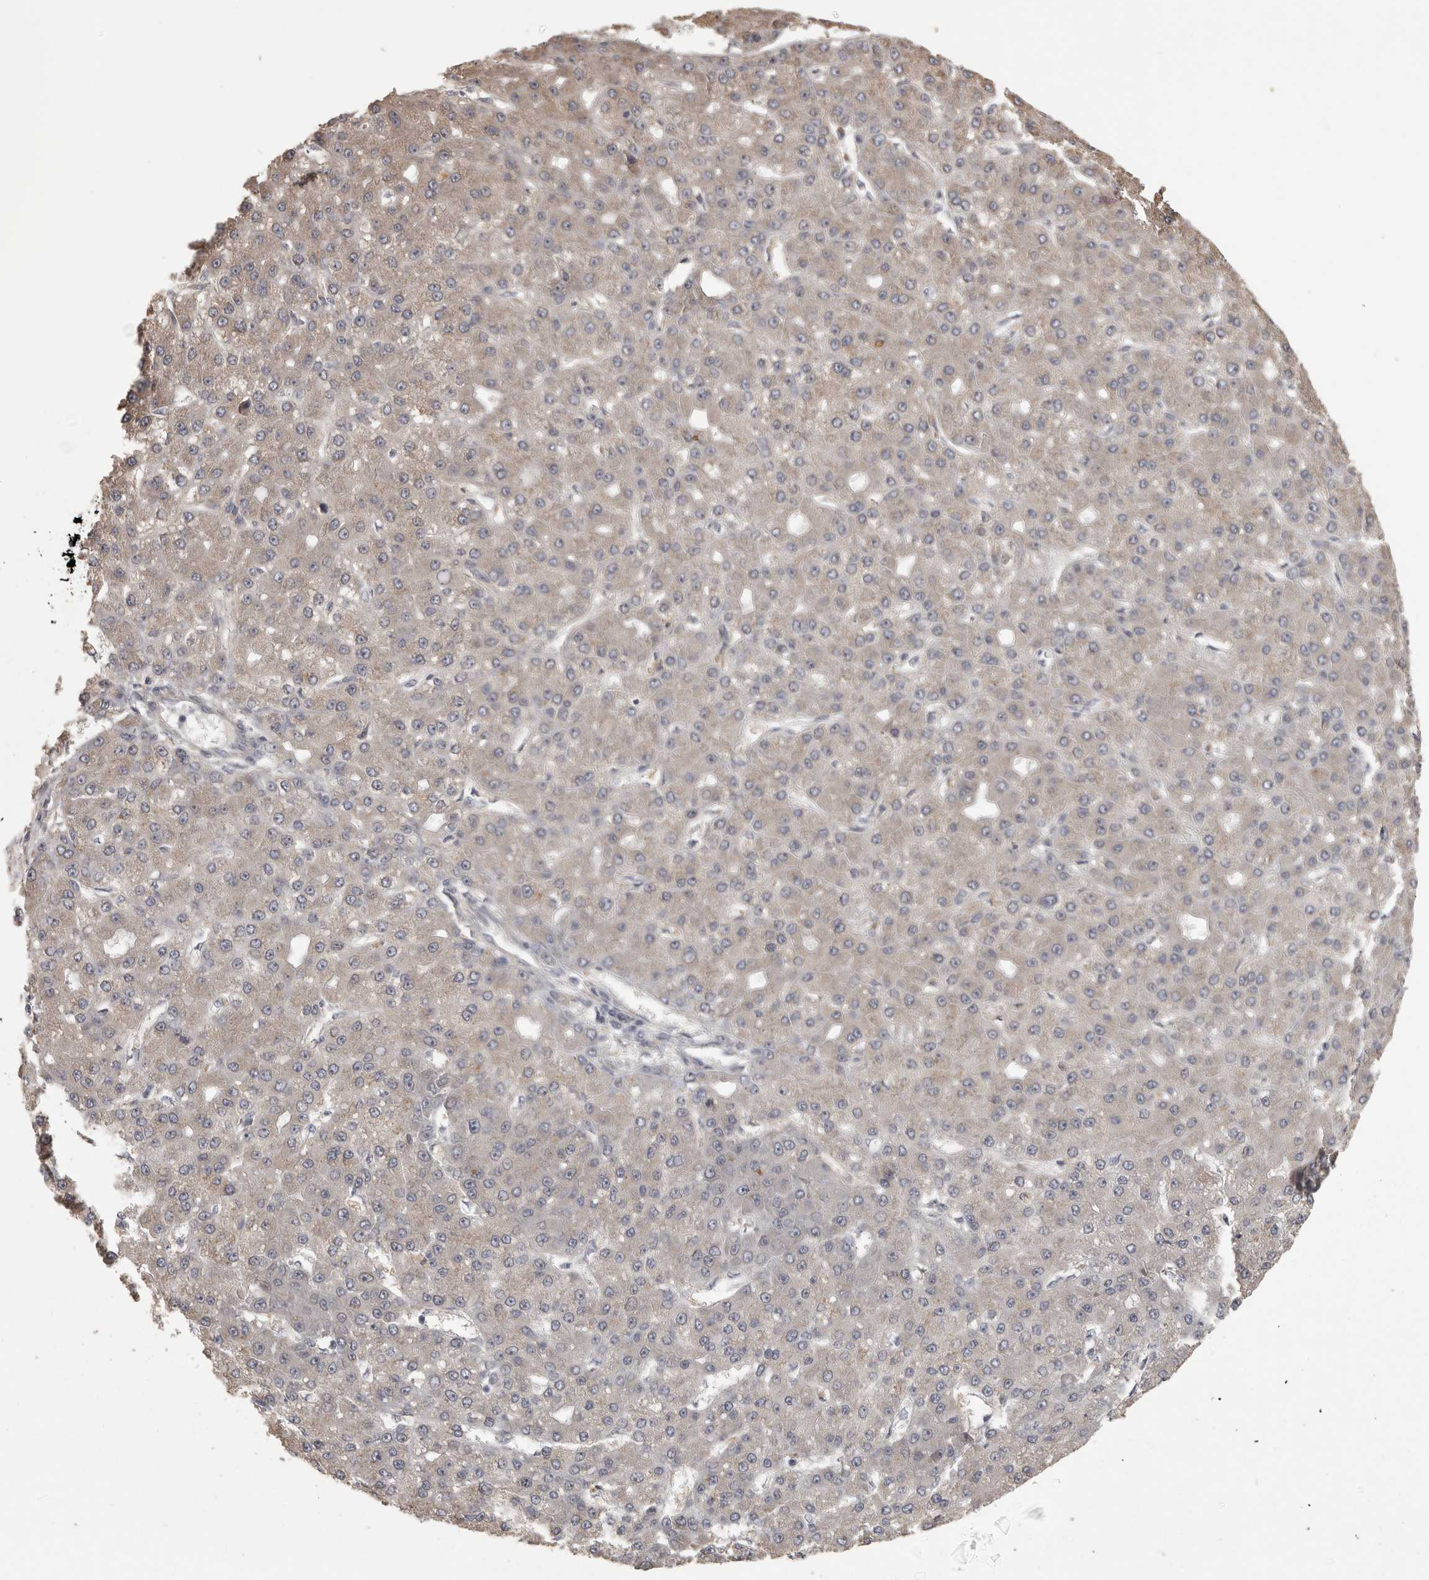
{"staining": {"intensity": "weak", "quantity": "25%-75%", "location": "cytoplasmic/membranous"}, "tissue": "liver cancer", "cell_type": "Tumor cells", "image_type": "cancer", "snomed": [{"axis": "morphology", "description": "Carcinoma, Hepatocellular, NOS"}, {"axis": "topography", "description": "Liver"}], "caption": "Approximately 25%-75% of tumor cells in human hepatocellular carcinoma (liver) demonstrate weak cytoplasmic/membranous protein expression as visualized by brown immunohistochemical staining.", "gene": "RAB29", "patient": {"sex": "male", "age": 67}}